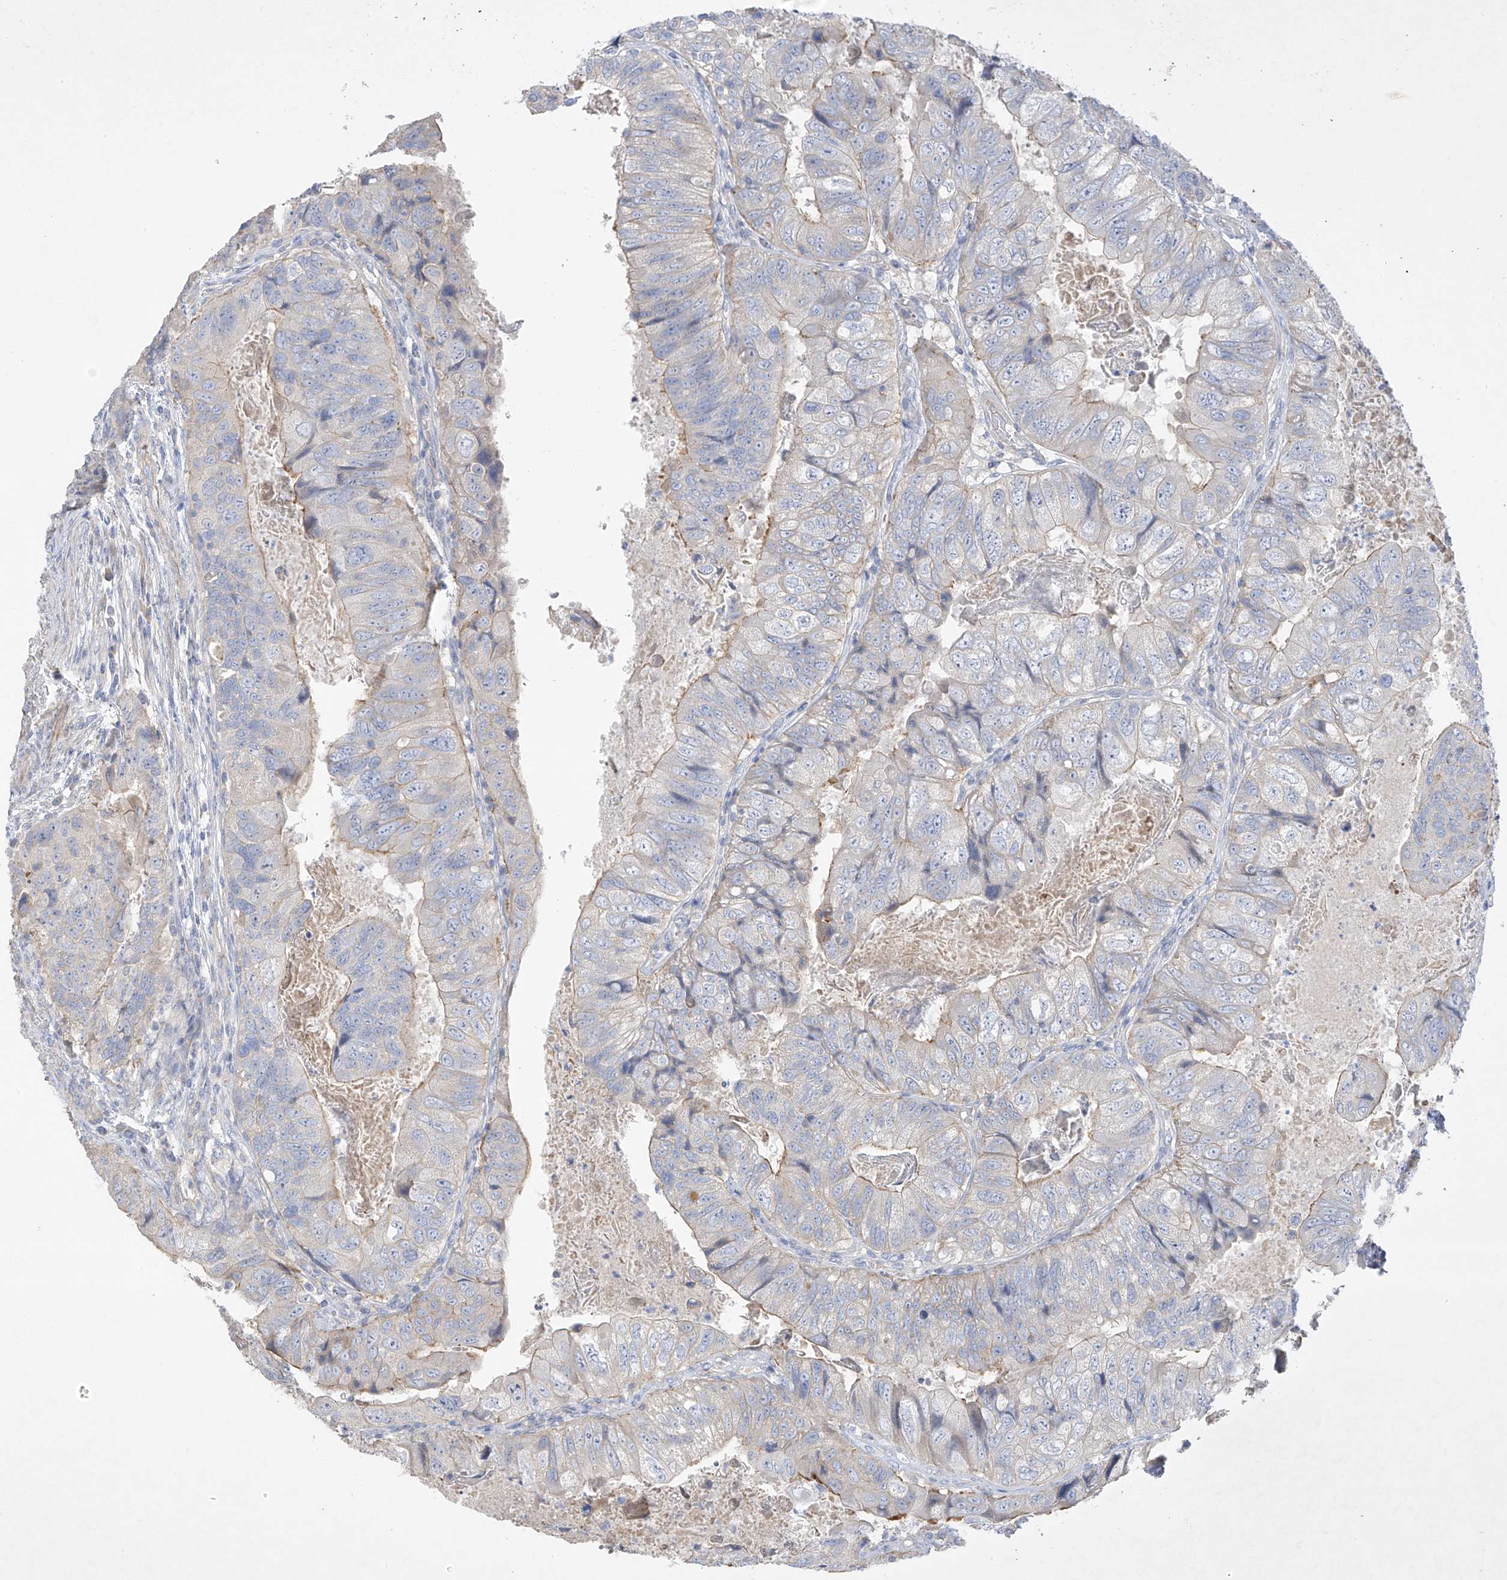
{"staining": {"intensity": "moderate", "quantity": "<25%", "location": "cytoplasmic/membranous"}, "tissue": "colorectal cancer", "cell_type": "Tumor cells", "image_type": "cancer", "snomed": [{"axis": "morphology", "description": "Adenocarcinoma, NOS"}, {"axis": "topography", "description": "Rectum"}], "caption": "Adenocarcinoma (colorectal) was stained to show a protein in brown. There is low levels of moderate cytoplasmic/membranous positivity in approximately <25% of tumor cells. (DAB (3,3'-diaminobenzidine) IHC, brown staining for protein, blue staining for nuclei).", "gene": "PRSS12", "patient": {"sex": "male", "age": 63}}